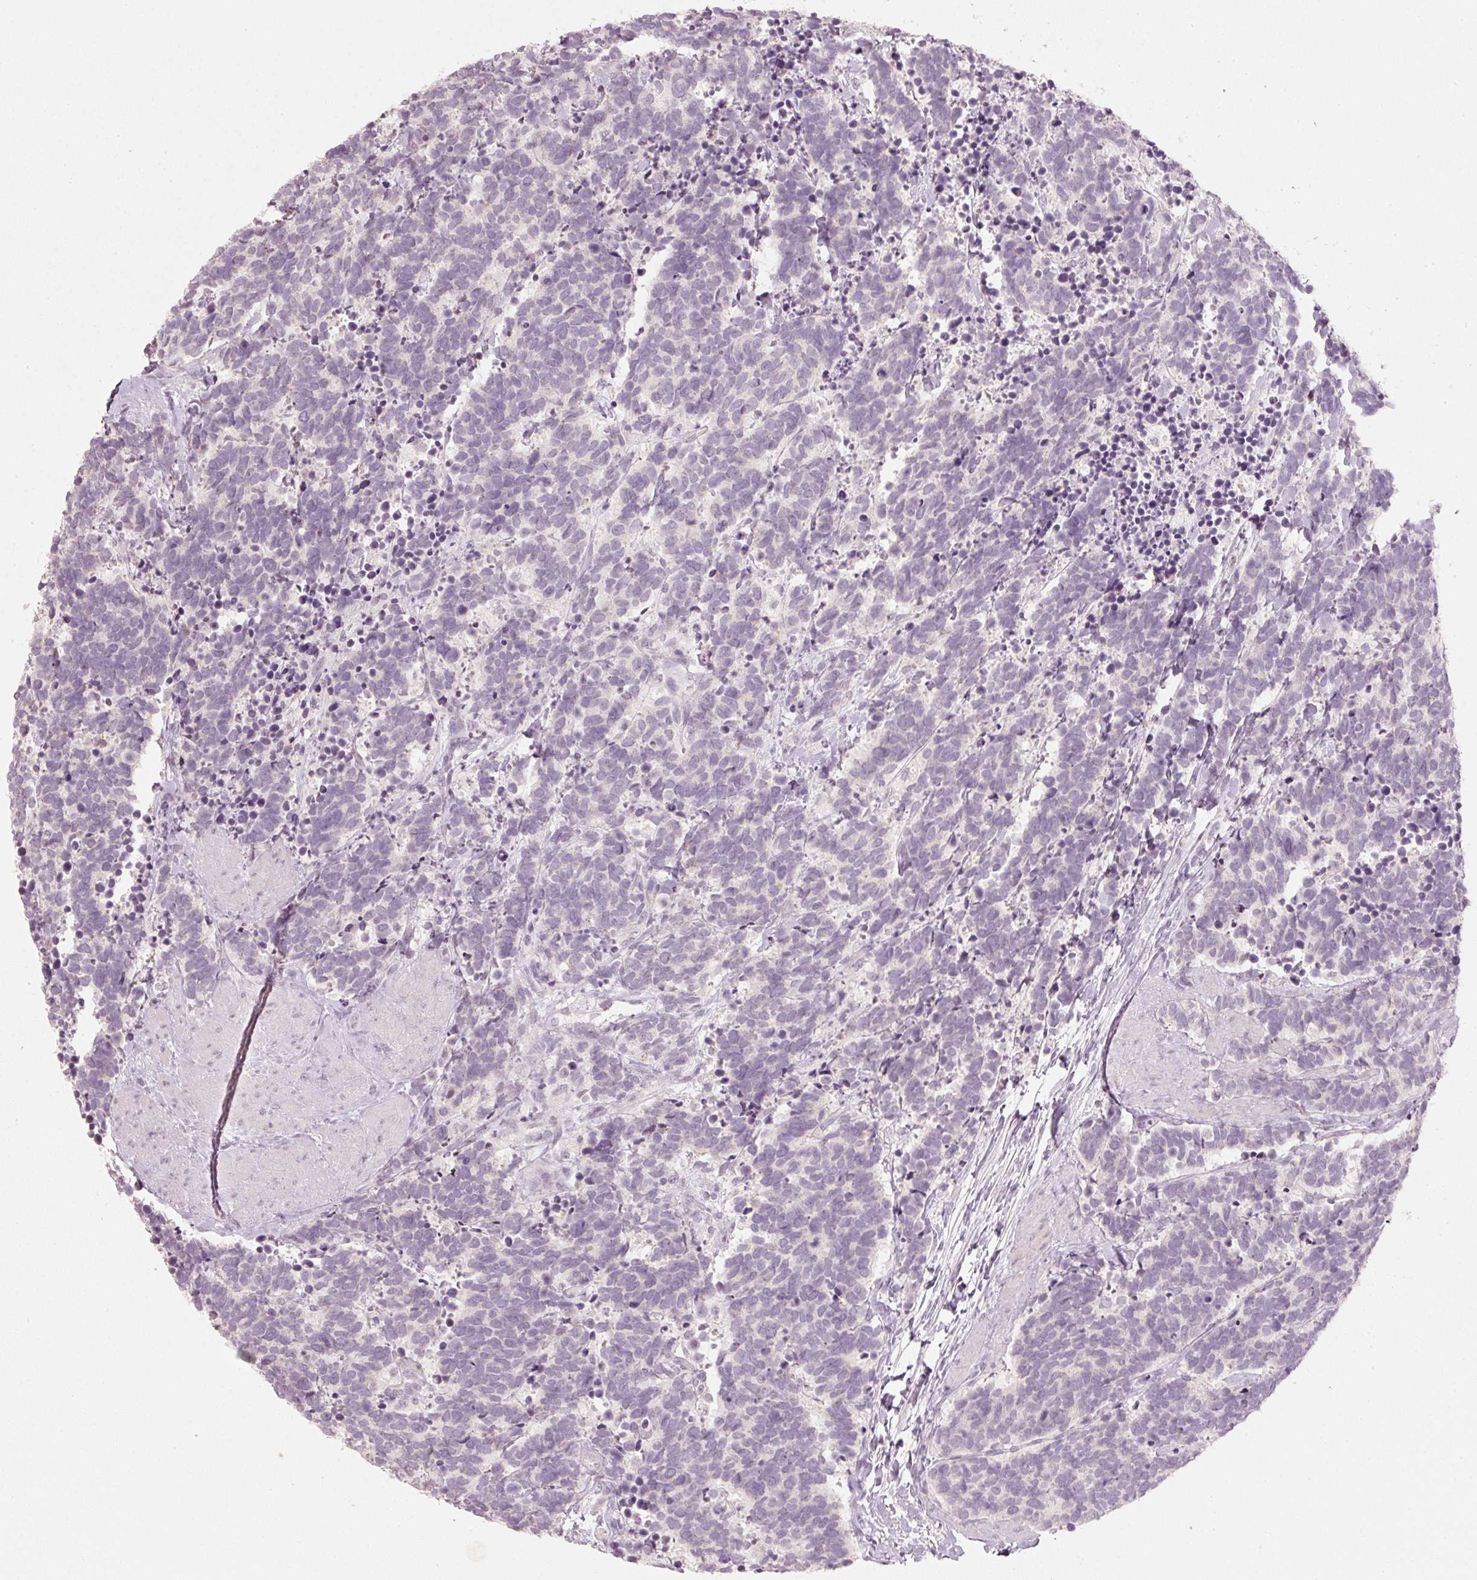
{"staining": {"intensity": "negative", "quantity": "none", "location": "none"}, "tissue": "carcinoid", "cell_type": "Tumor cells", "image_type": "cancer", "snomed": [{"axis": "morphology", "description": "Carcinoma, NOS"}, {"axis": "morphology", "description": "Carcinoid, malignant, NOS"}, {"axis": "topography", "description": "Prostate"}], "caption": "Immunohistochemical staining of human carcinoid displays no significant positivity in tumor cells.", "gene": "STEAP1", "patient": {"sex": "male", "age": 57}}